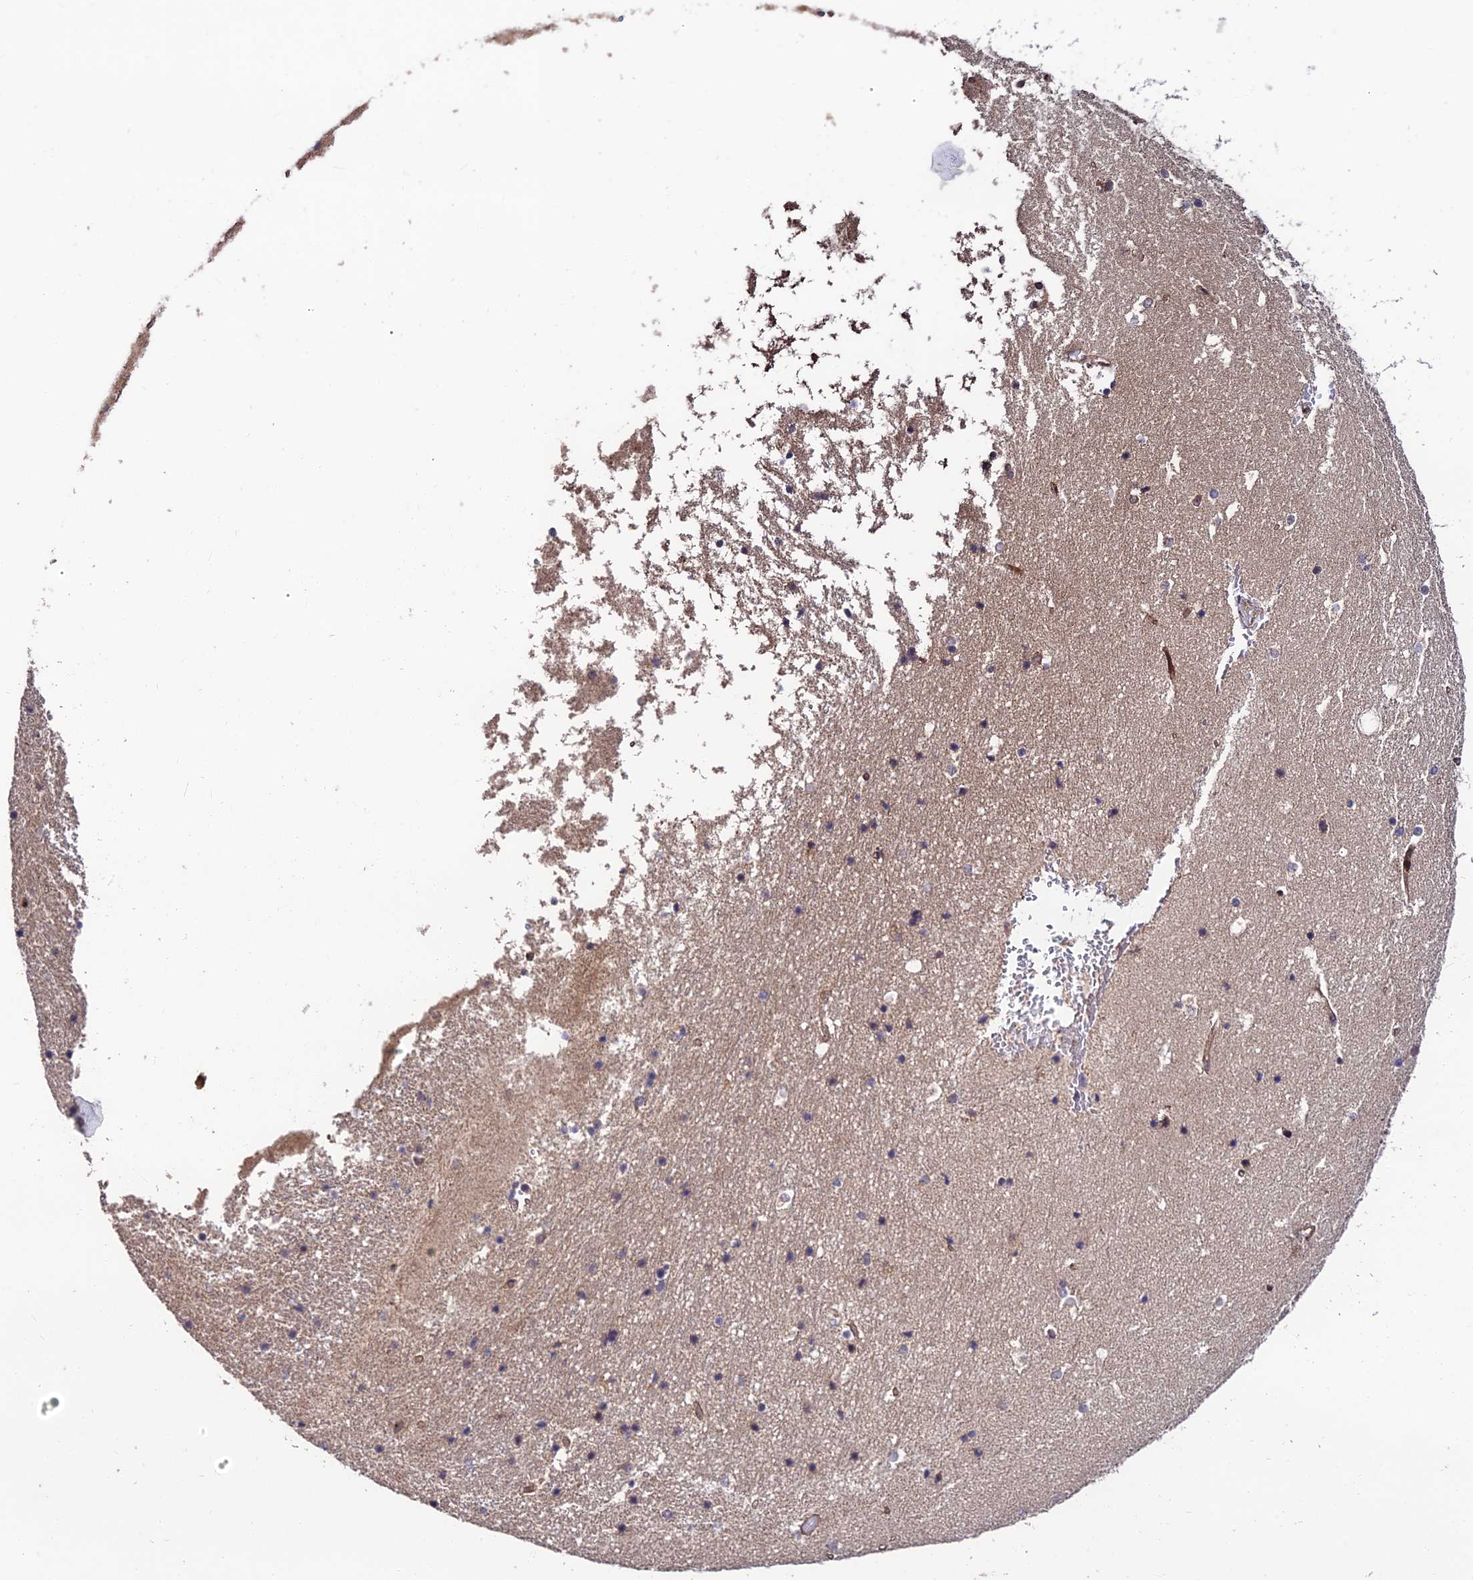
{"staining": {"intensity": "weak", "quantity": "<25%", "location": "cytoplasmic/membranous"}, "tissue": "hippocampus", "cell_type": "Glial cells", "image_type": "normal", "snomed": [{"axis": "morphology", "description": "Normal tissue, NOS"}, {"axis": "topography", "description": "Hippocampus"}], "caption": "High power microscopy photomicrograph of an IHC photomicrograph of benign hippocampus, revealing no significant positivity in glial cells. Brightfield microscopy of immunohistochemistry (IHC) stained with DAB (3,3'-diaminobenzidine) (brown) and hematoxylin (blue), captured at high magnification.", "gene": "MKKS", "patient": {"sex": "female", "age": 52}}